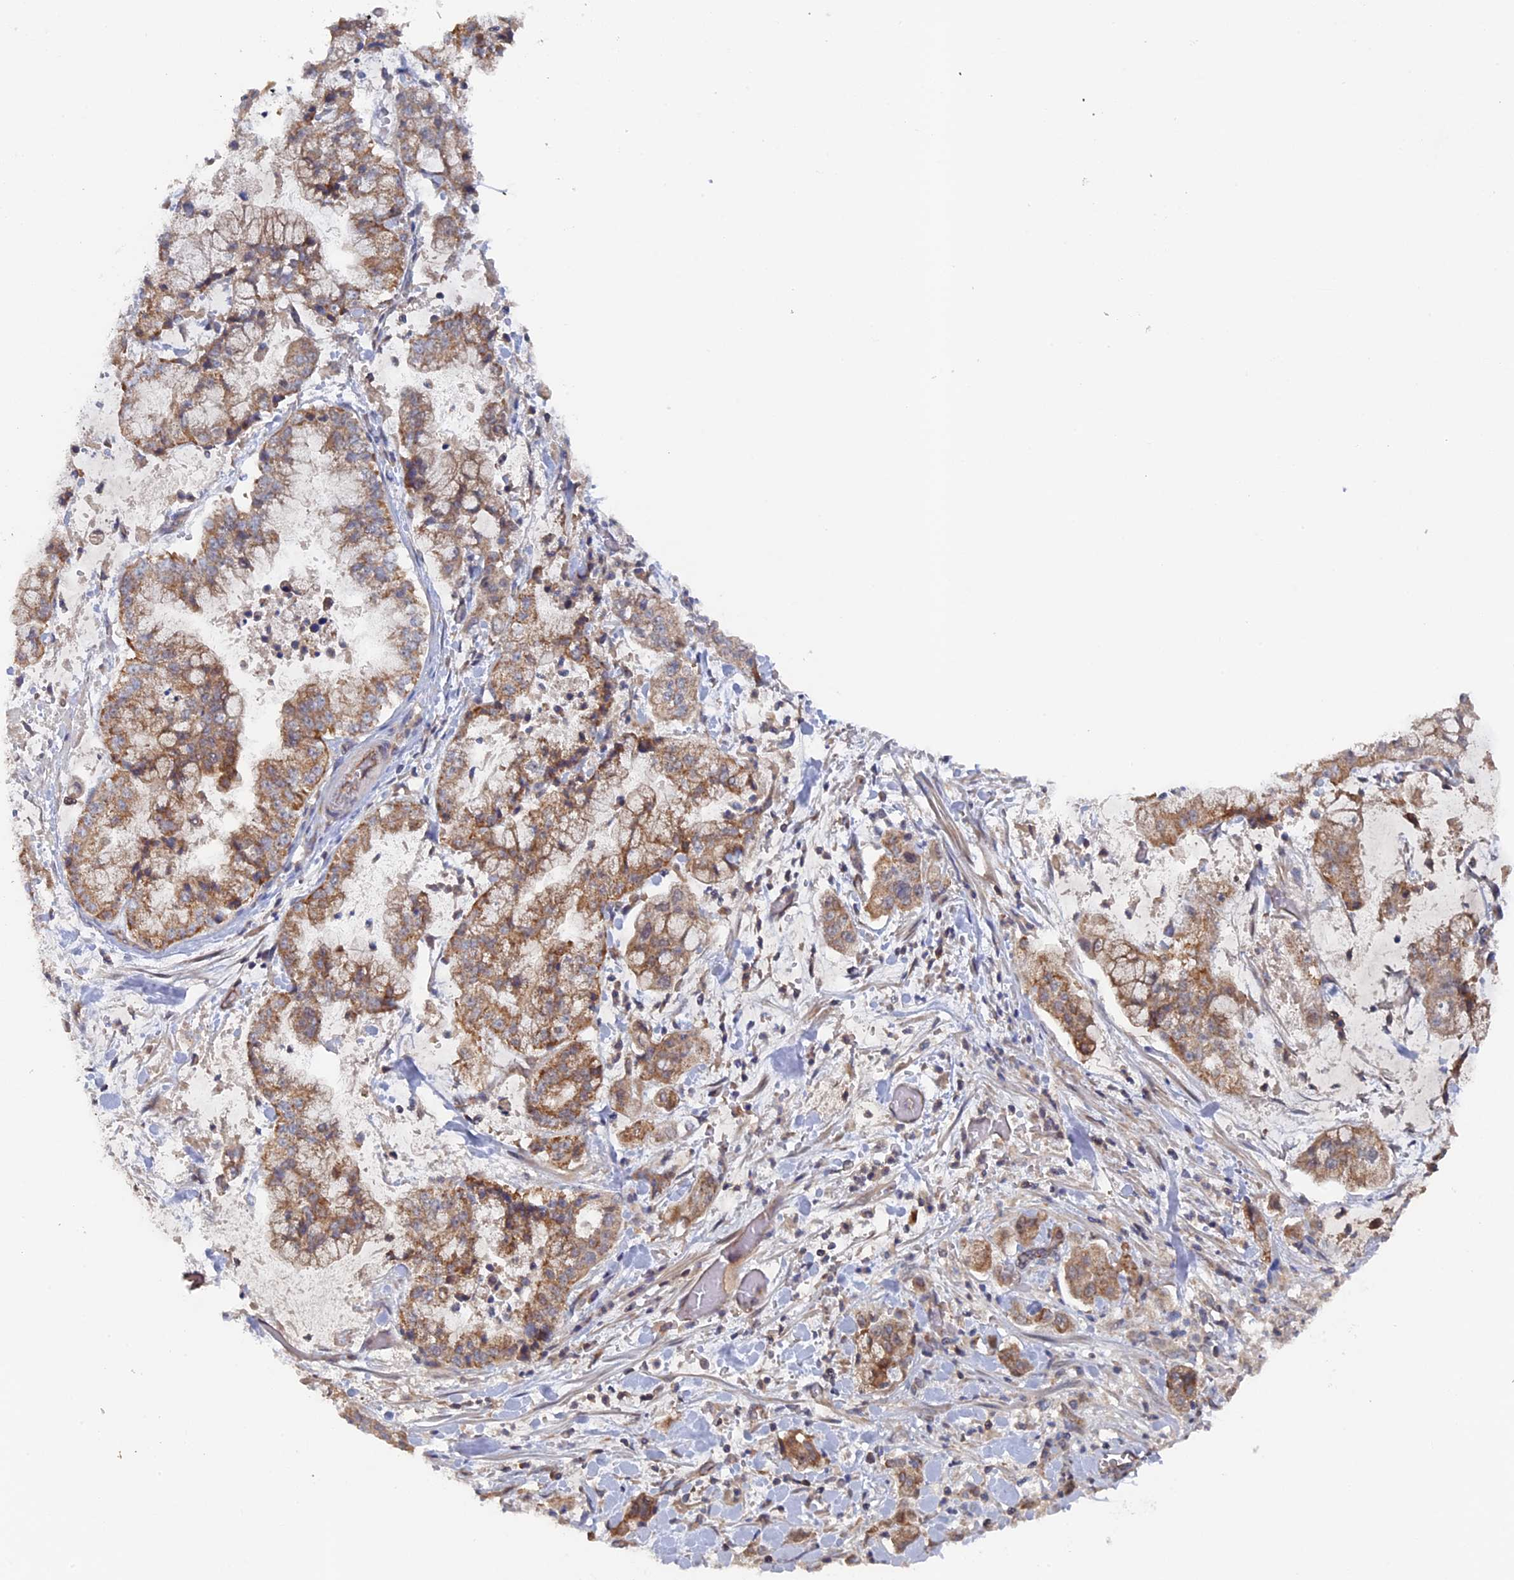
{"staining": {"intensity": "moderate", "quantity": ">75%", "location": "cytoplasmic/membranous"}, "tissue": "stomach cancer", "cell_type": "Tumor cells", "image_type": "cancer", "snomed": [{"axis": "morphology", "description": "Adenocarcinoma, NOS"}, {"axis": "topography", "description": "Stomach"}], "caption": "There is medium levels of moderate cytoplasmic/membranous positivity in tumor cells of stomach adenocarcinoma, as demonstrated by immunohistochemical staining (brown color).", "gene": "RAB15", "patient": {"sex": "male", "age": 76}}